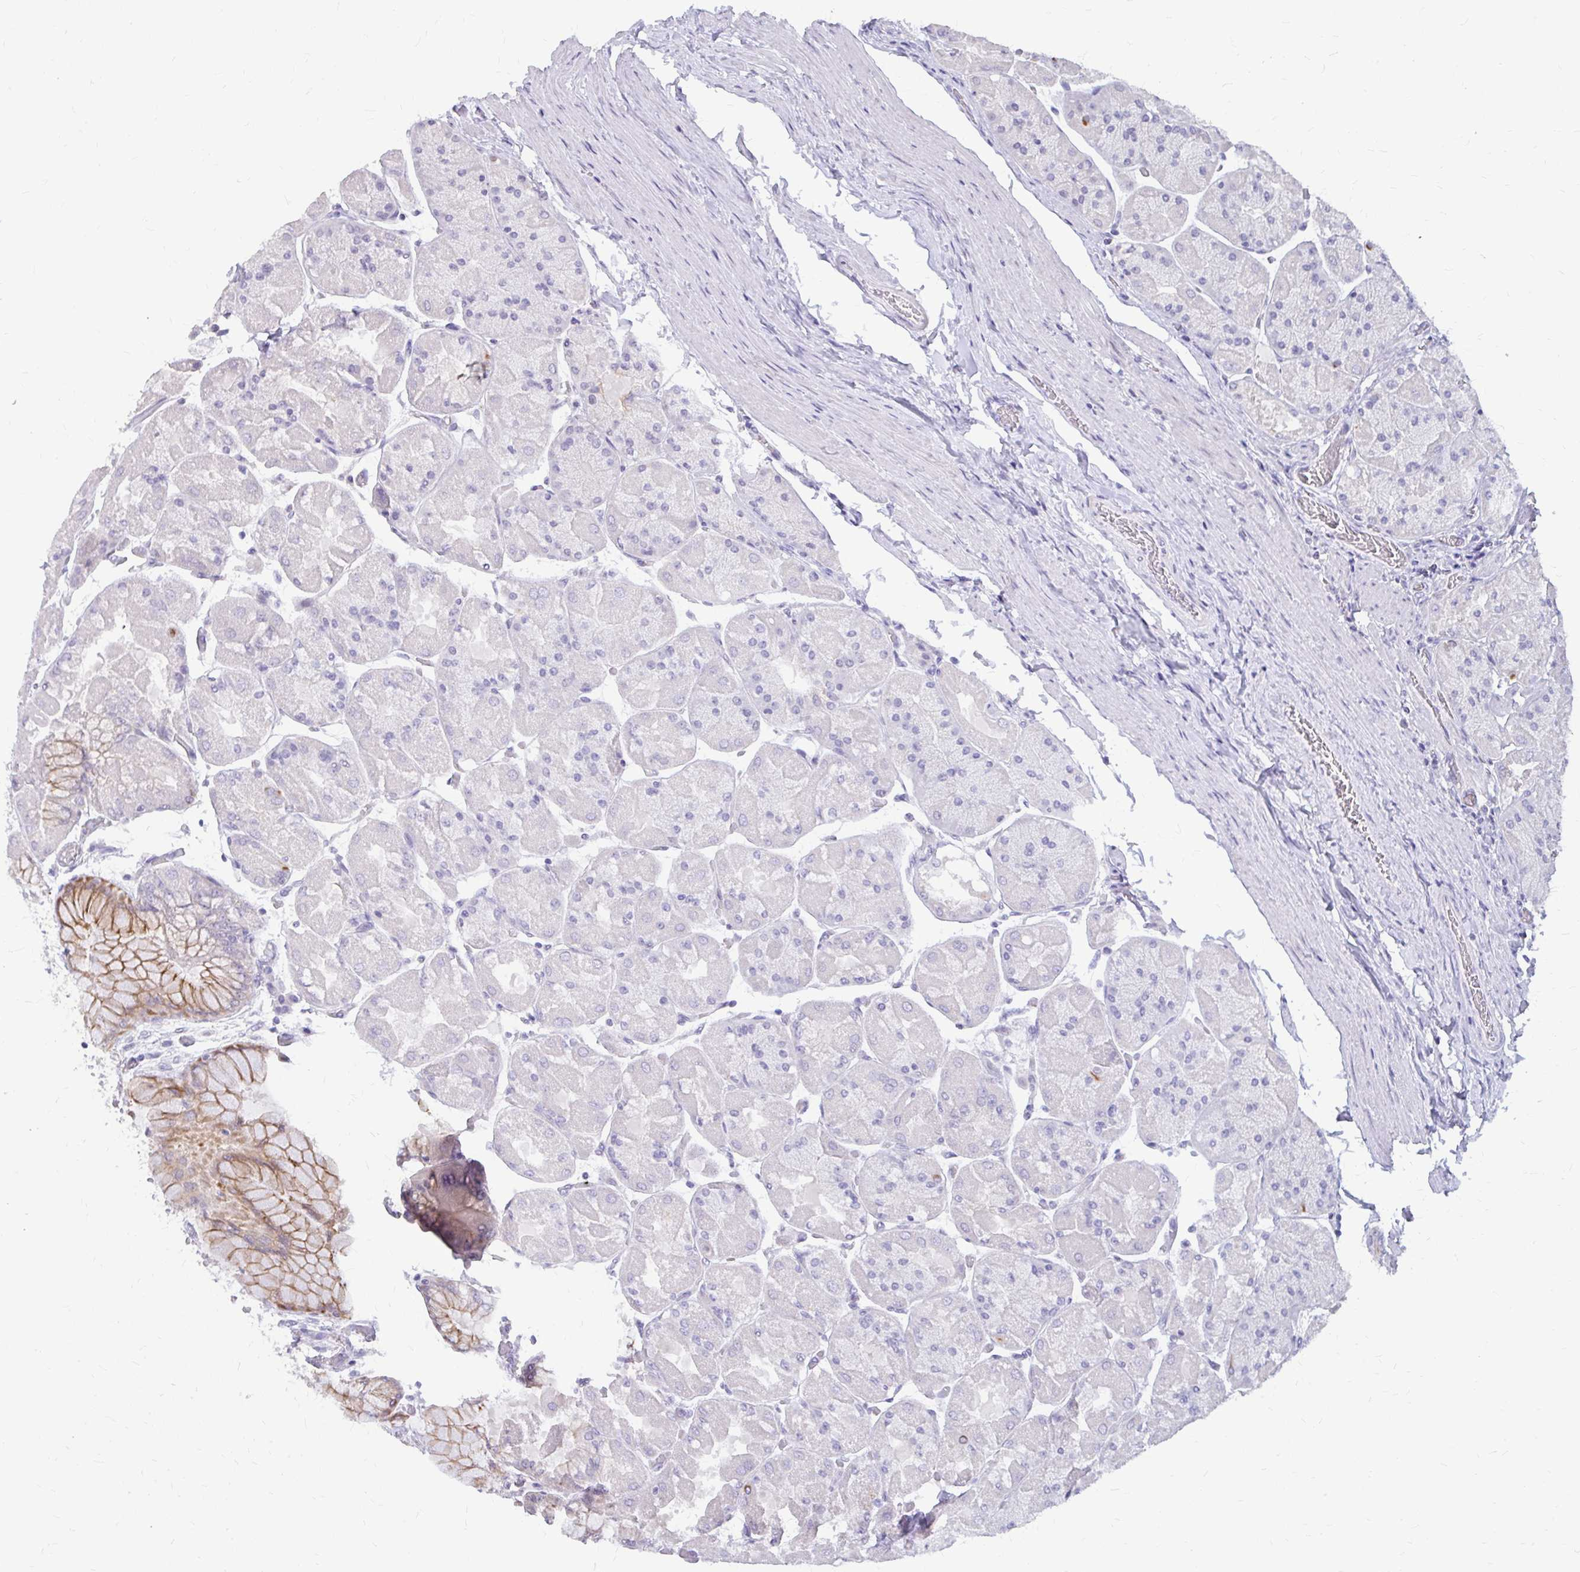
{"staining": {"intensity": "moderate", "quantity": "25%-75%", "location": "cytoplasmic/membranous"}, "tissue": "stomach", "cell_type": "Glandular cells", "image_type": "normal", "snomed": [{"axis": "morphology", "description": "Normal tissue, NOS"}, {"axis": "topography", "description": "Stomach"}], "caption": "Glandular cells show moderate cytoplasmic/membranous positivity in approximately 25%-75% of cells in benign stomach.", "gene": "RGS16", "patient": {"sex": "female", "age": 61}}